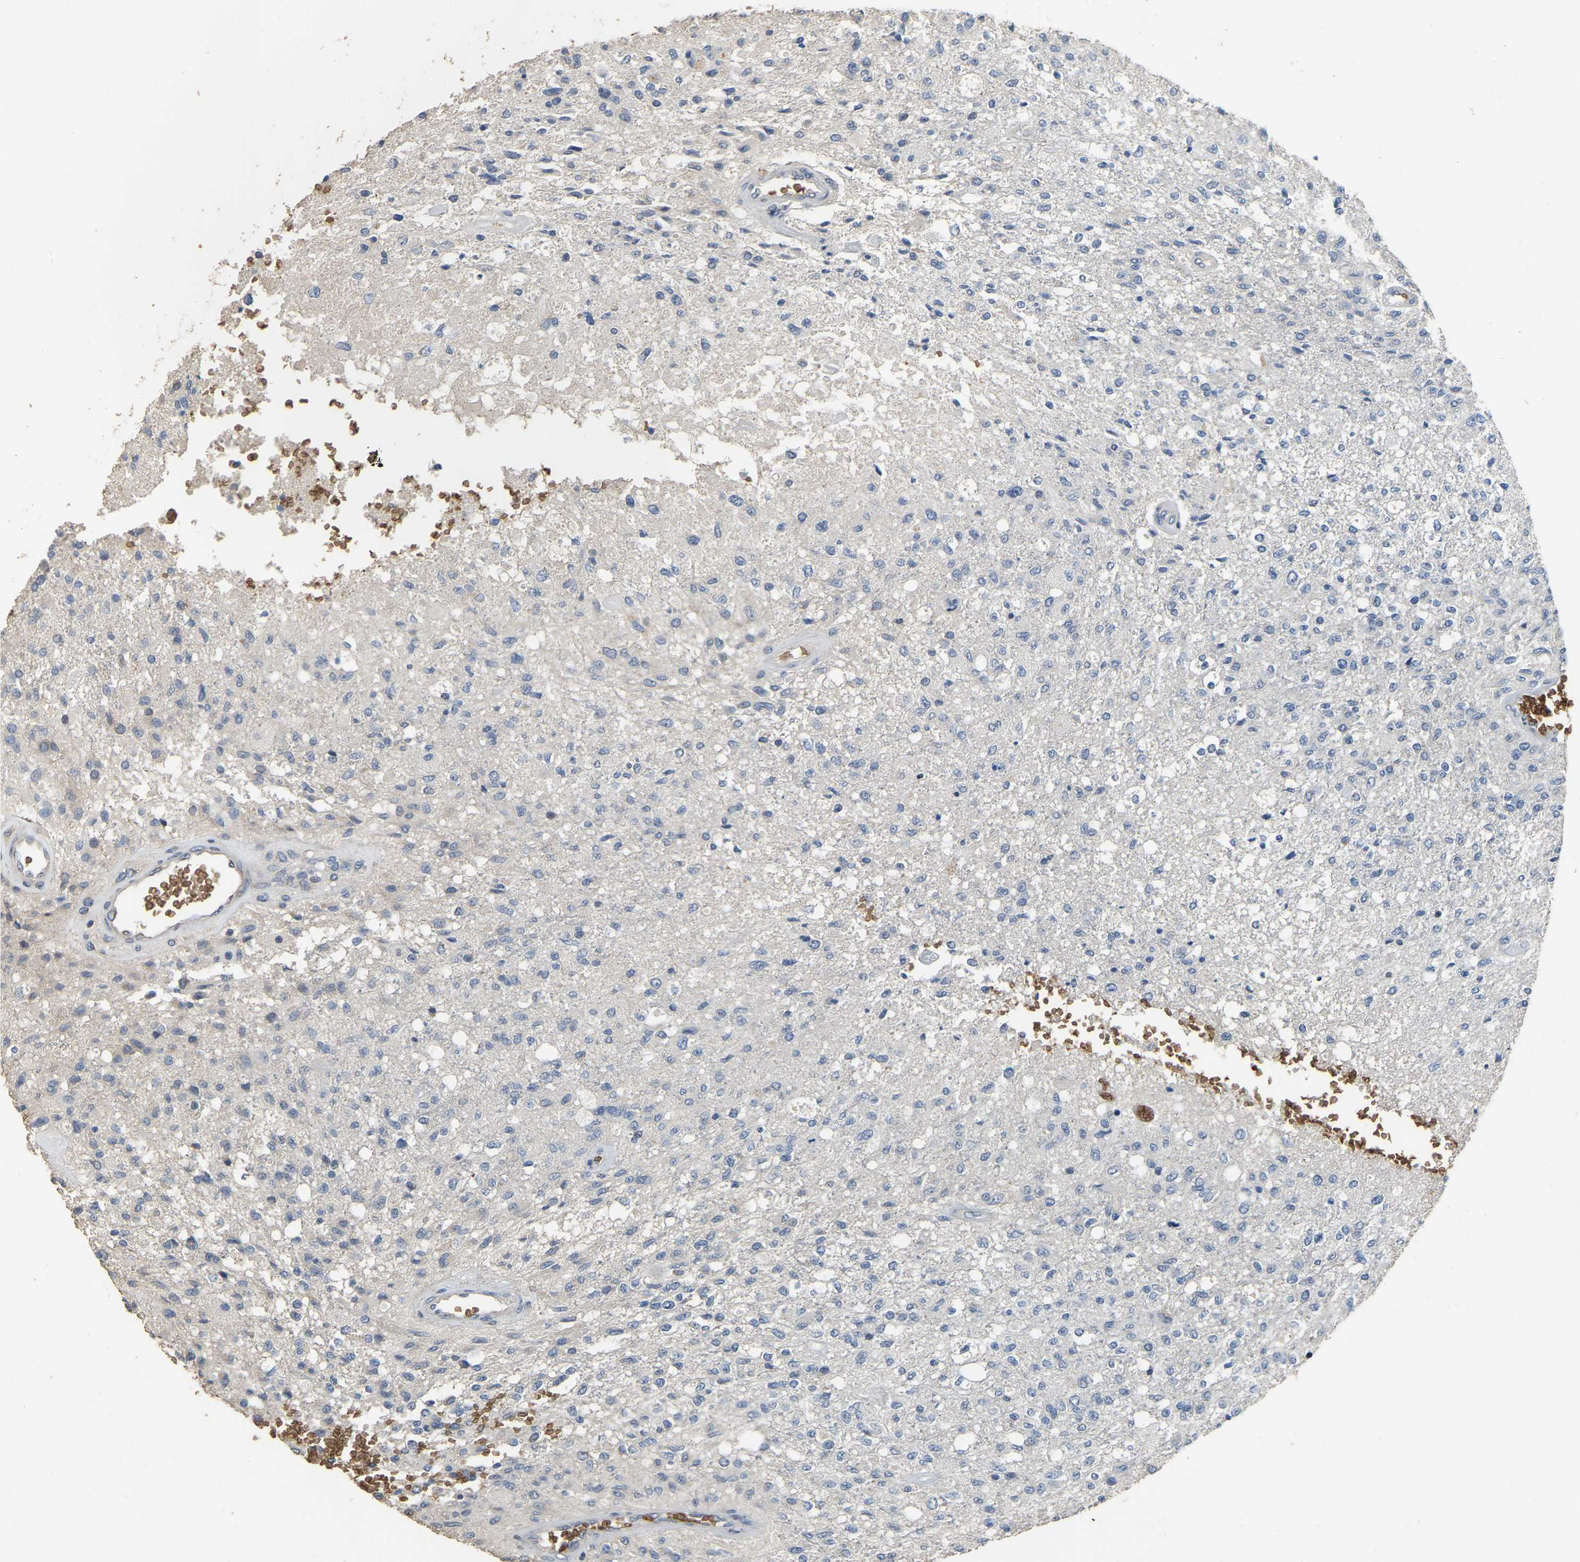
{"staining": {"intensity": "negative", "quantity": "none", "location": "none"}, "tissue": "glioma", "cell_type": "Tumor cells", "image_type": "cancer", "snomed": [{"axis": "morphology", "description": "Normal tissue, NOS"}, {"axis": "morphology", "description": "Glioma, malignant, High grade"}, {"axis": "topography", "description": "Cerebral cortex"}], "caption": "The image displays no staining of tumor cells in glioma.", "gene": "CFAP298", "patient": {"sex": "male", "age": 77}}